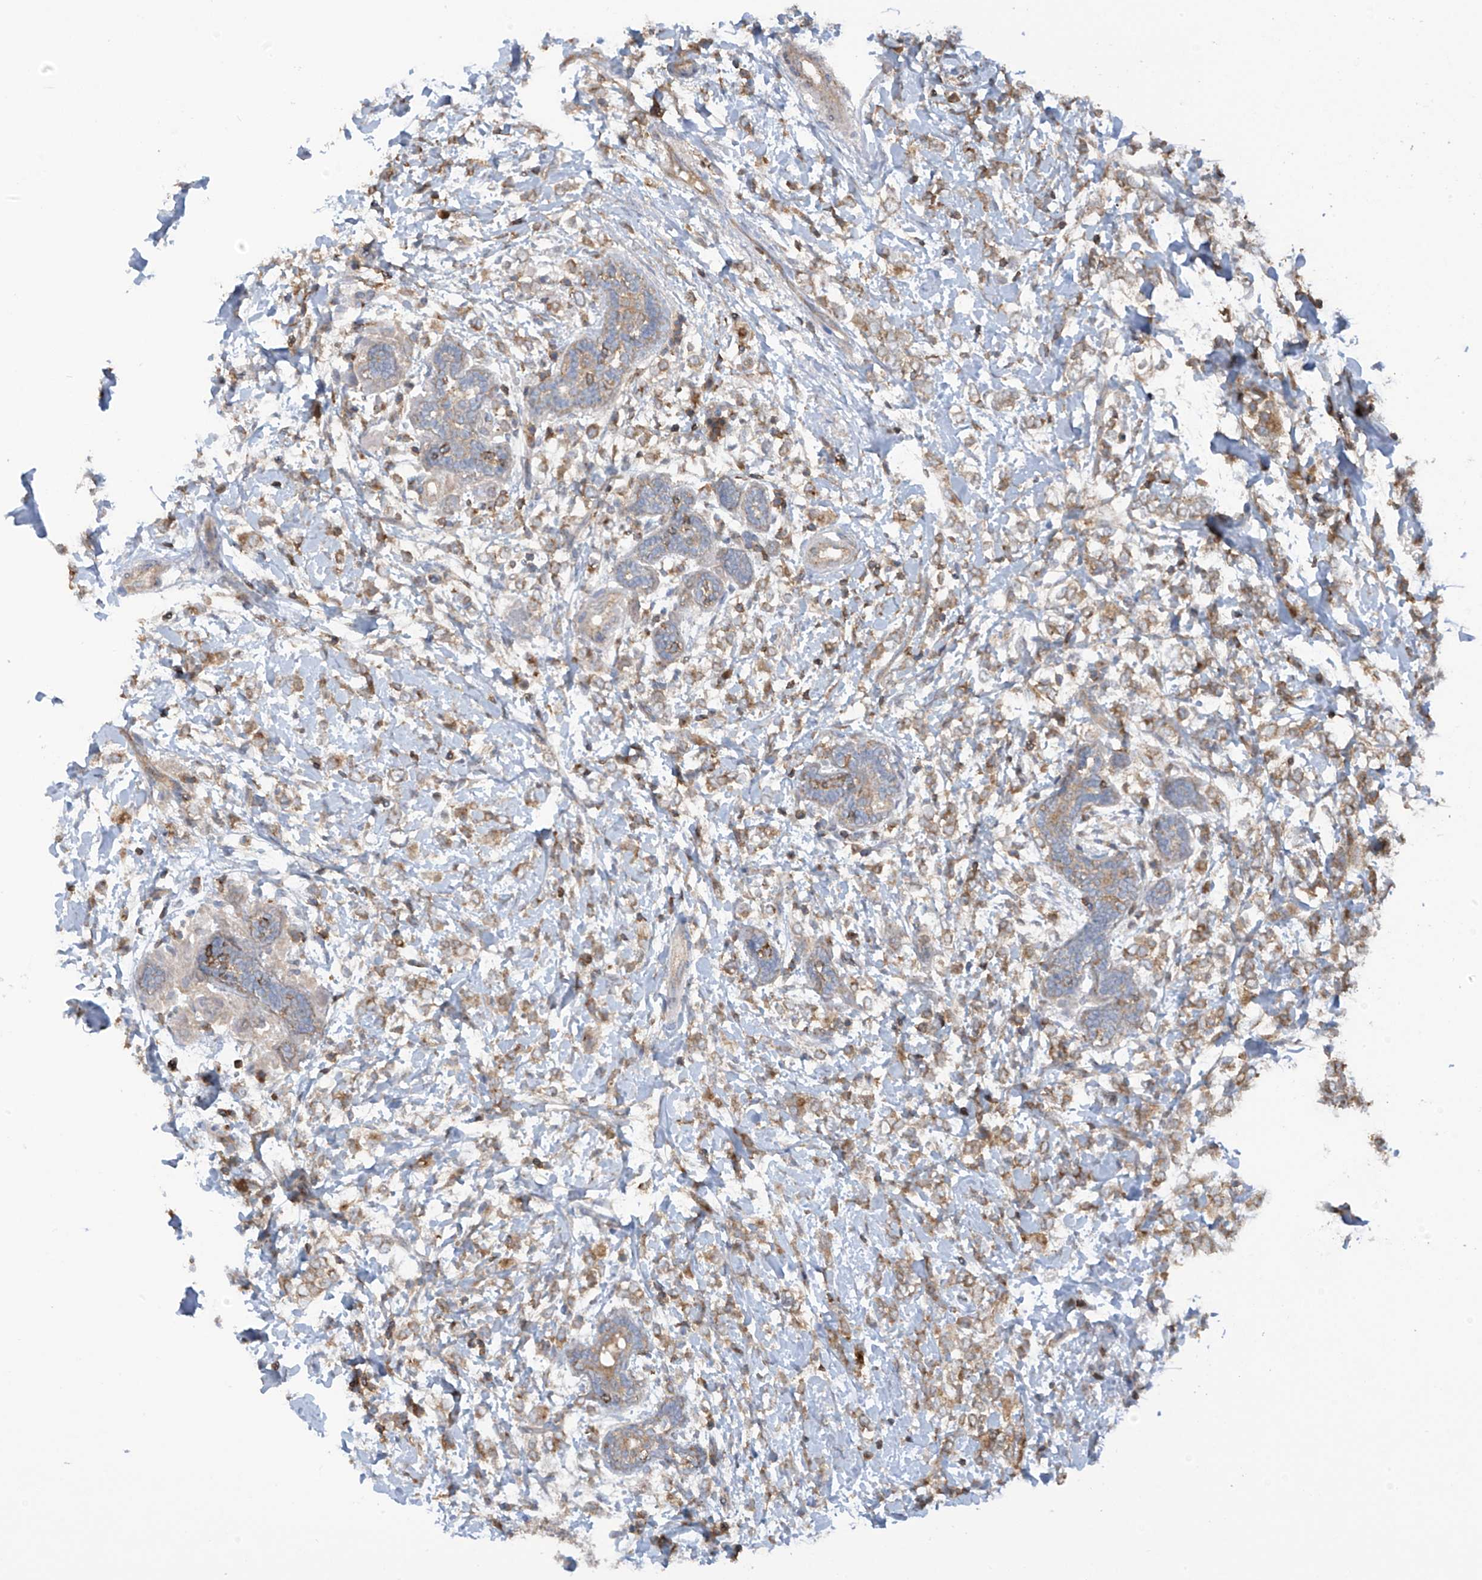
{"staining": {"intensity": "moderate", "quantity": ">75%", "location": "cytoplasmic/membranous"}, "tissue": "breast cancer", "cell_type": "Tumor cells", "image_type": "cancer", "snomed": [{"axis": "morphology", "description": "Normal tissue, NOS"}, {"axis": "morphology", "description": "Lobular carcinoma"}, {"axis": "topography", "description": "Breast"}], "caption": "Tumor cells reveal medium levels of moderate cytoplasmic/membranous expression in approximately >75% of cells in breast cancer (lobular carcinoma).", "gene": "COX10", "patient": {"sex": "female", "age": 47}}